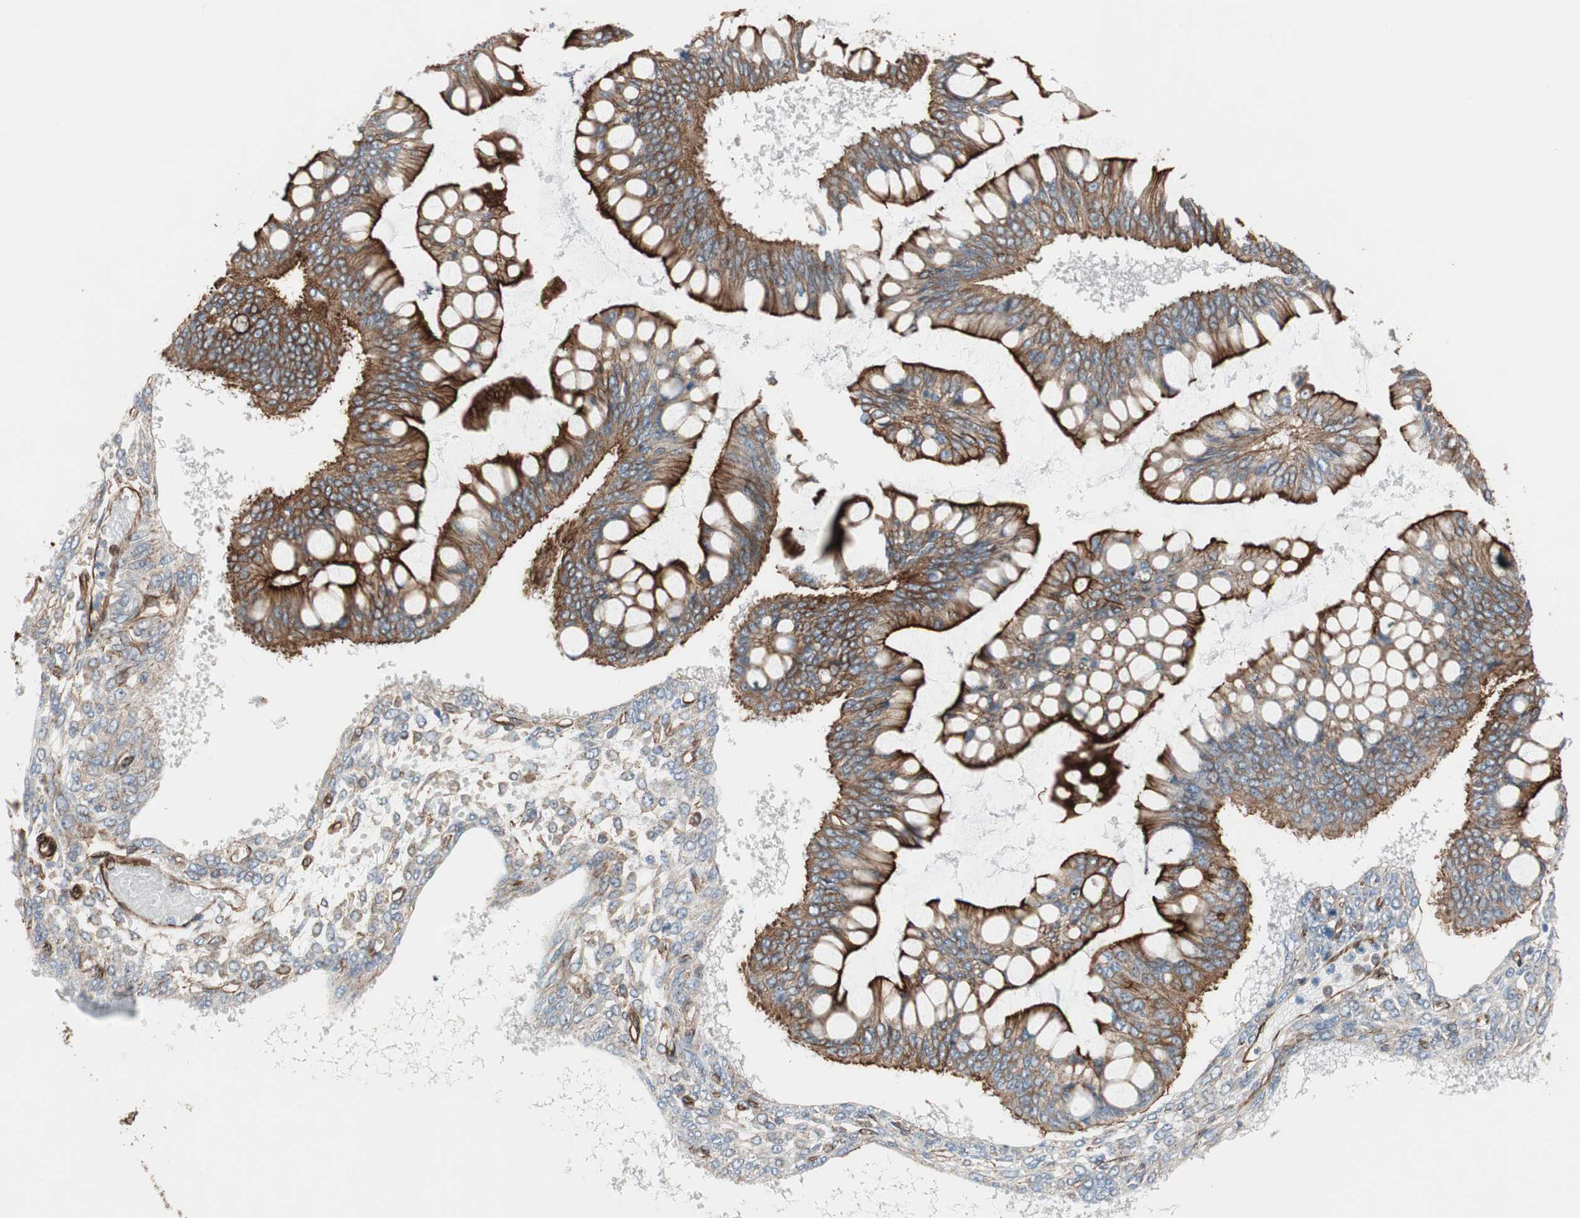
{"staining": {"intensity": "strong", "quantity": ">75%", "location": "cytoplasmic/membranous"}, "tissue": "ovarian cancer", "cell_type": "Tumor cells", "image_type": "cancer", "snomed": [{"axis": "morphology", "description": "Cystadenocarcinoma, mucinous, NOS"}, {"axis": "topography", "description": "Ovary"}], "caption": "Ovarian mucinous cystadenocarcinoma stained with a protein marker demonstrates strong staining in tumor cells.", "gene": "TCTA", "patient": {"sex": "female", "age": 73}}